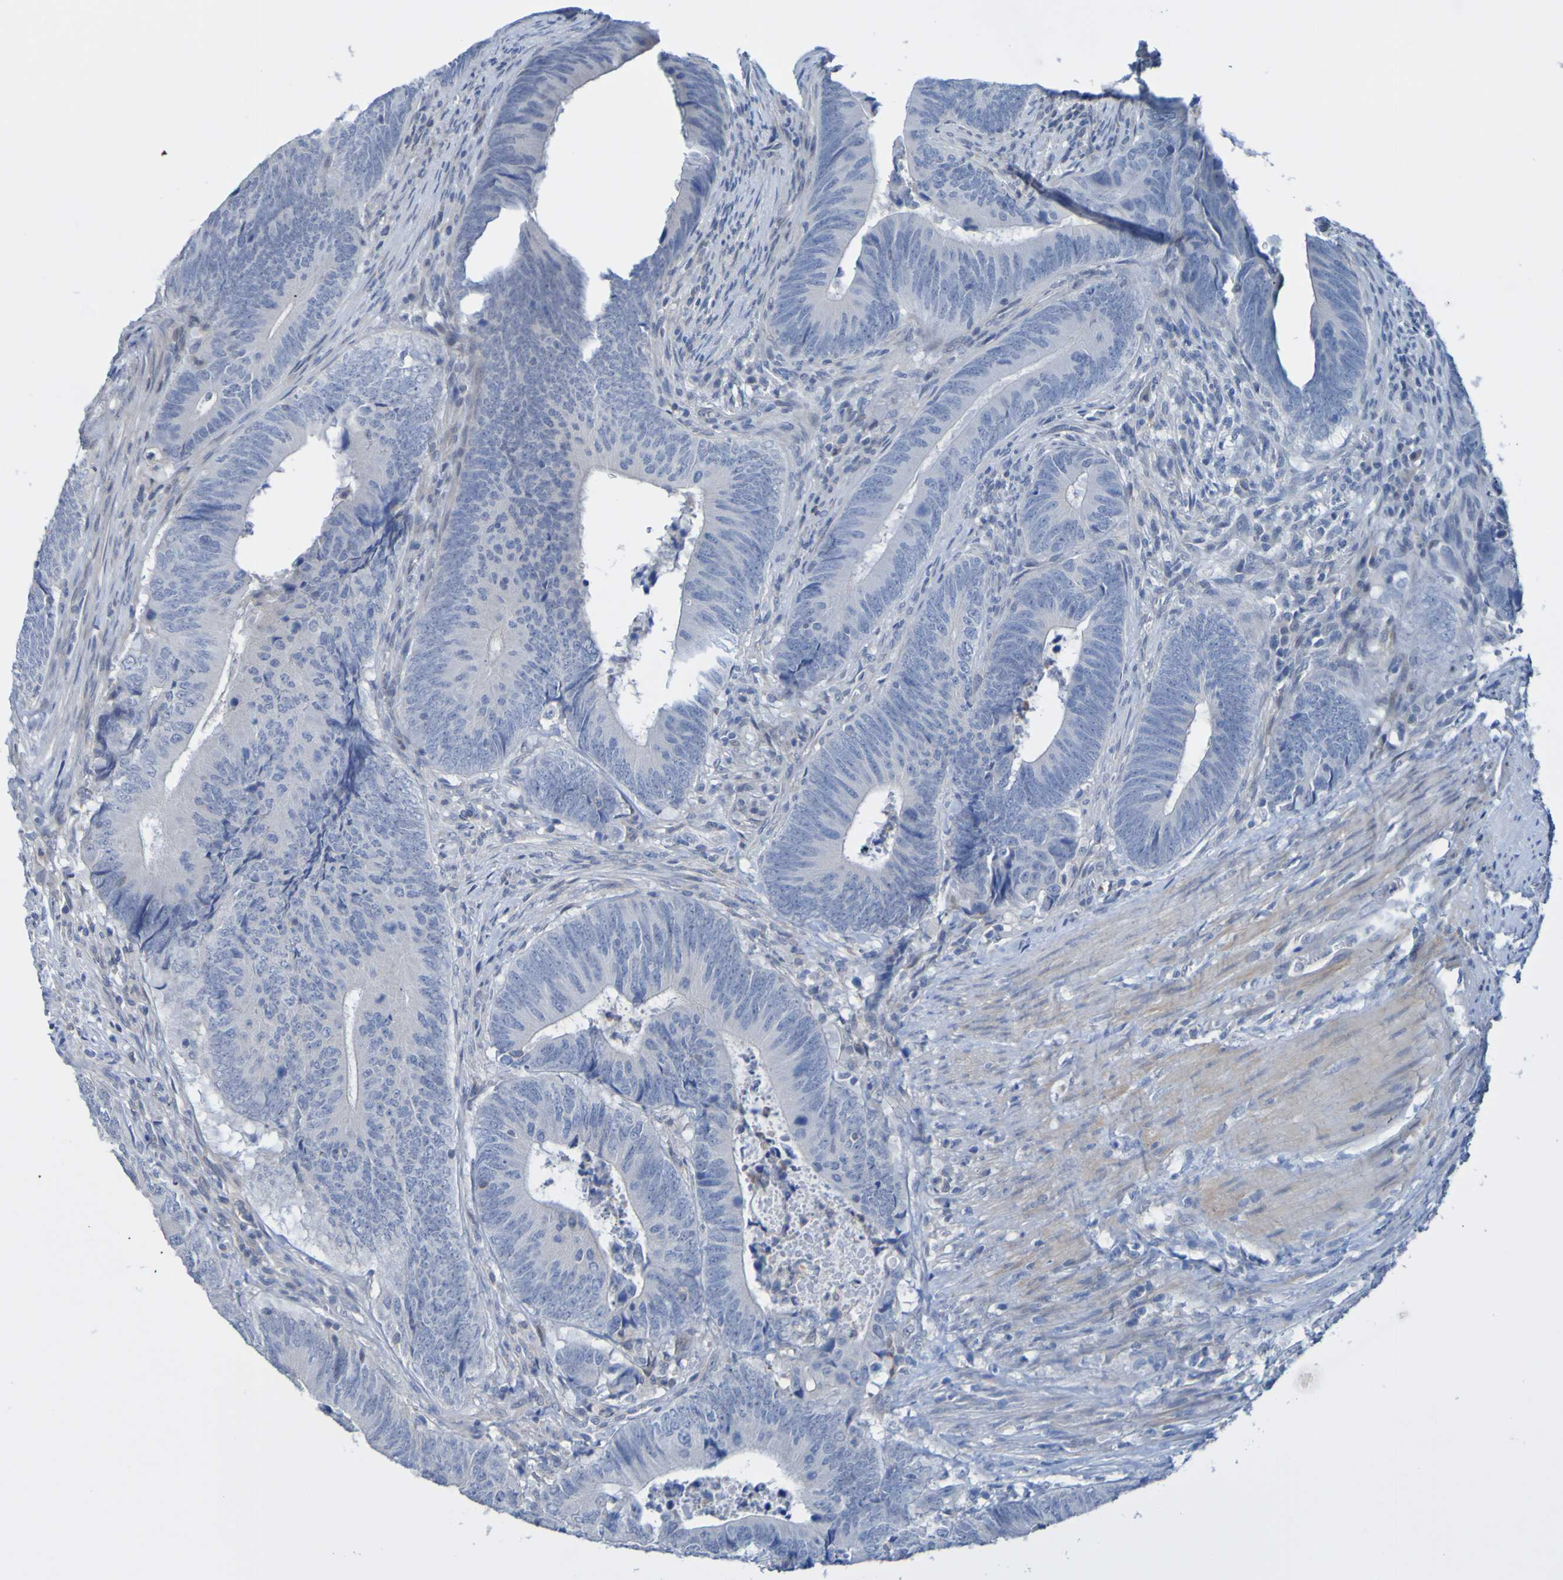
{"staining": {"intensity": "negative", "quantity": "none", "location": "none"}, "tissue": "colorectal cancer", "cell_type": "Tumor cells", "image_type": "cancer", "snomed": [{"axis": "morphology", "description": "Normal tissue, NOS"}, {"axis": "morphology", "description": "Adenocarcinoma, NOS"}, {"axis": "topography", "description": "Colon"}], "caption": "Tumor cells show no significant protein staining in adenocarcinoma (colorectal).", "gene": "ACMSD", "patient": {"sex": "male", "age": 56}}